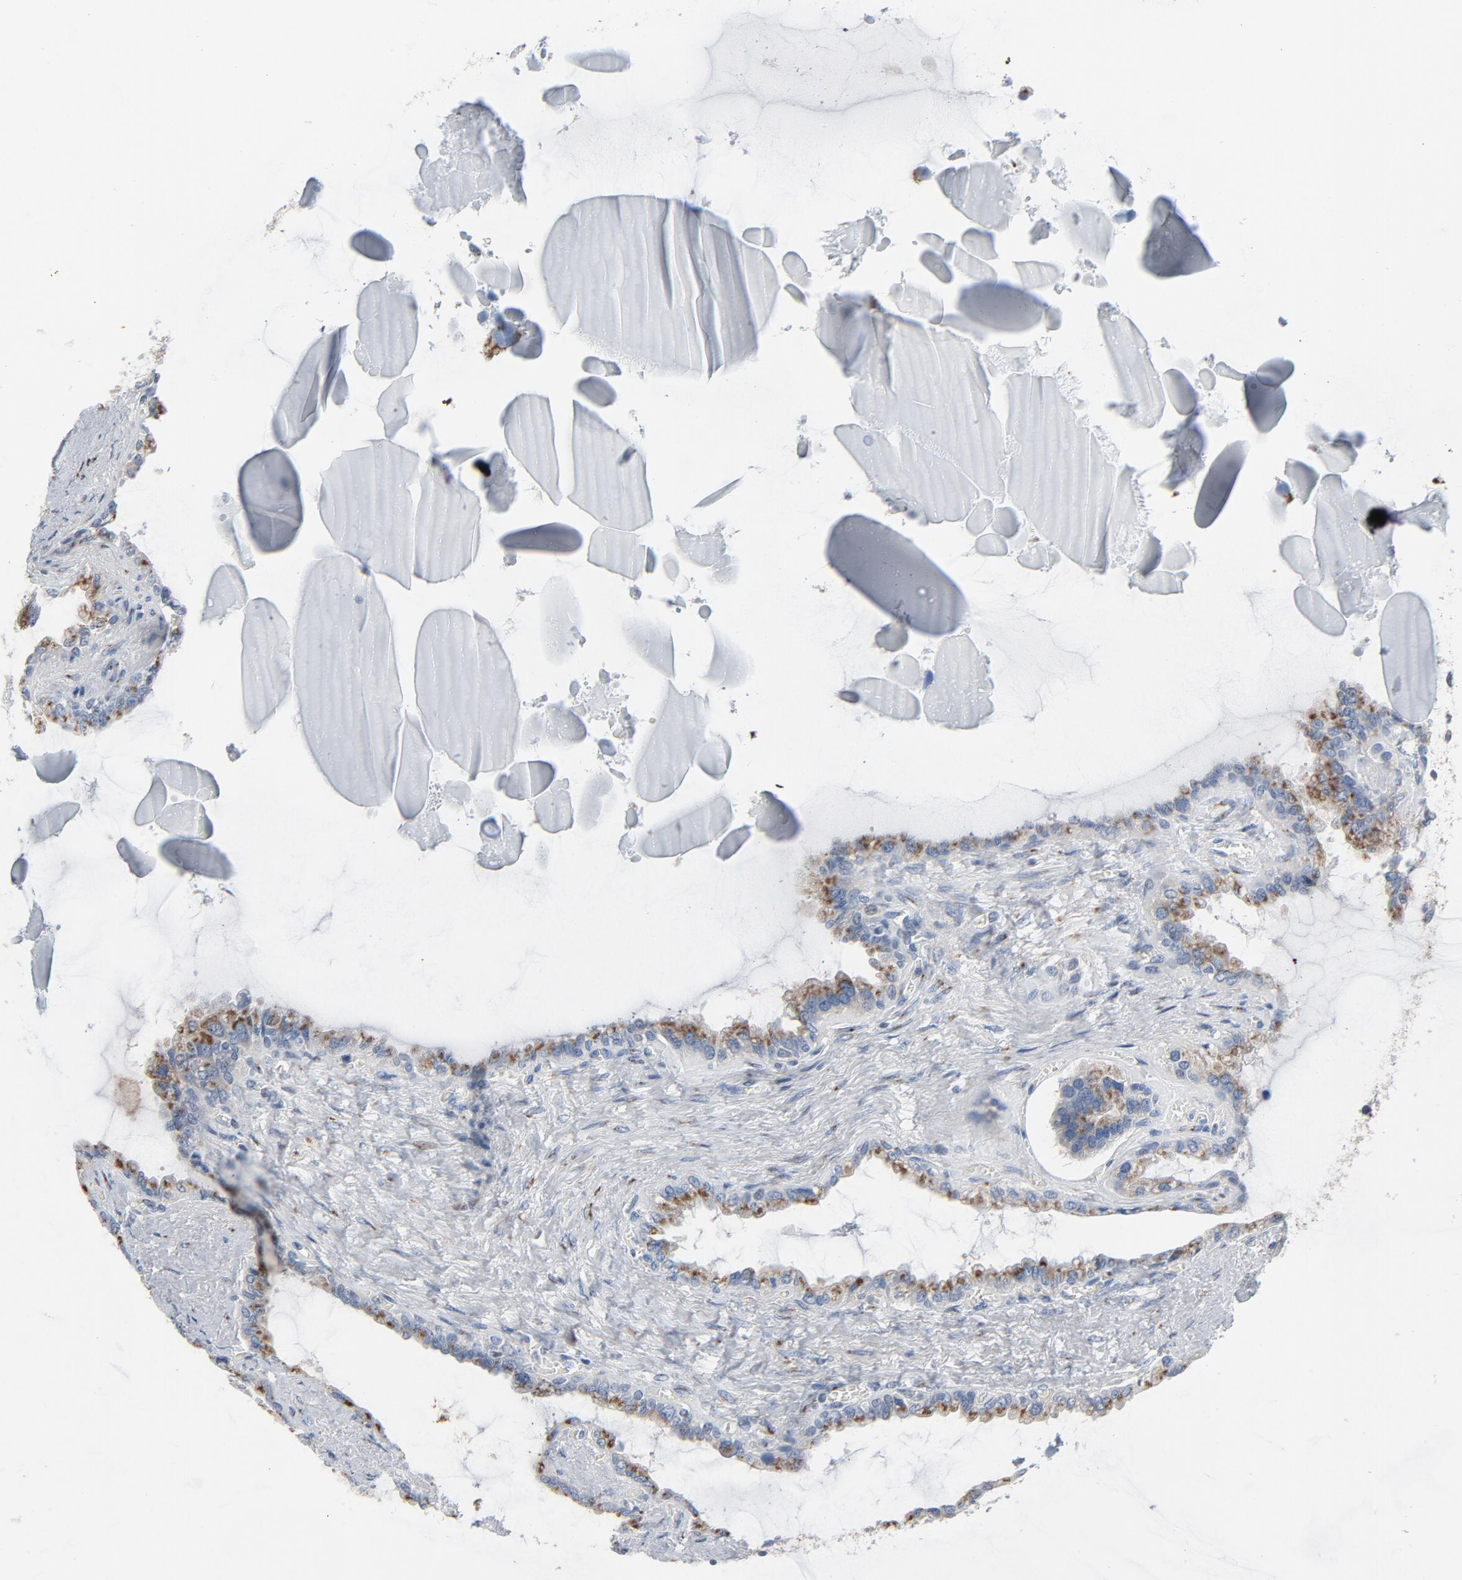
{"staining": {"intensity": "moderate", "quantity": ">75%", "location": "cytoplasmic/membranous"}, "tissue": "seminal vesicle", "cell_type": "Glandular cells", "image_type": "normal", "snomed": [{"axis": "morphology", "description": "Normal tissue, NOS"}, {"axis": "morphology", "description": "Inflammation, NOS"}, {"axis": "topography", "description": "Urinary bladder"}, {"axis": "topography", "description": "Prostate"}, {"axis": "topography", "description": "Seminal veicle"}], "caption": "Immunohistochemistry (DAB (3,3'-diaminobenzidine)) staining of unremarkable human seminal vesicle displays moderate cytoplasmic/membranous protein positivity in about >75% of glandular cells. The staining is performed using DAB (3,3'-diaminobenzidine) brown chromogen to label protein expression. The nuclei are counter-stained blue using hematoxylin.", "gene": "YIPF6", "patient": {"sex": "male", "age": 82}}